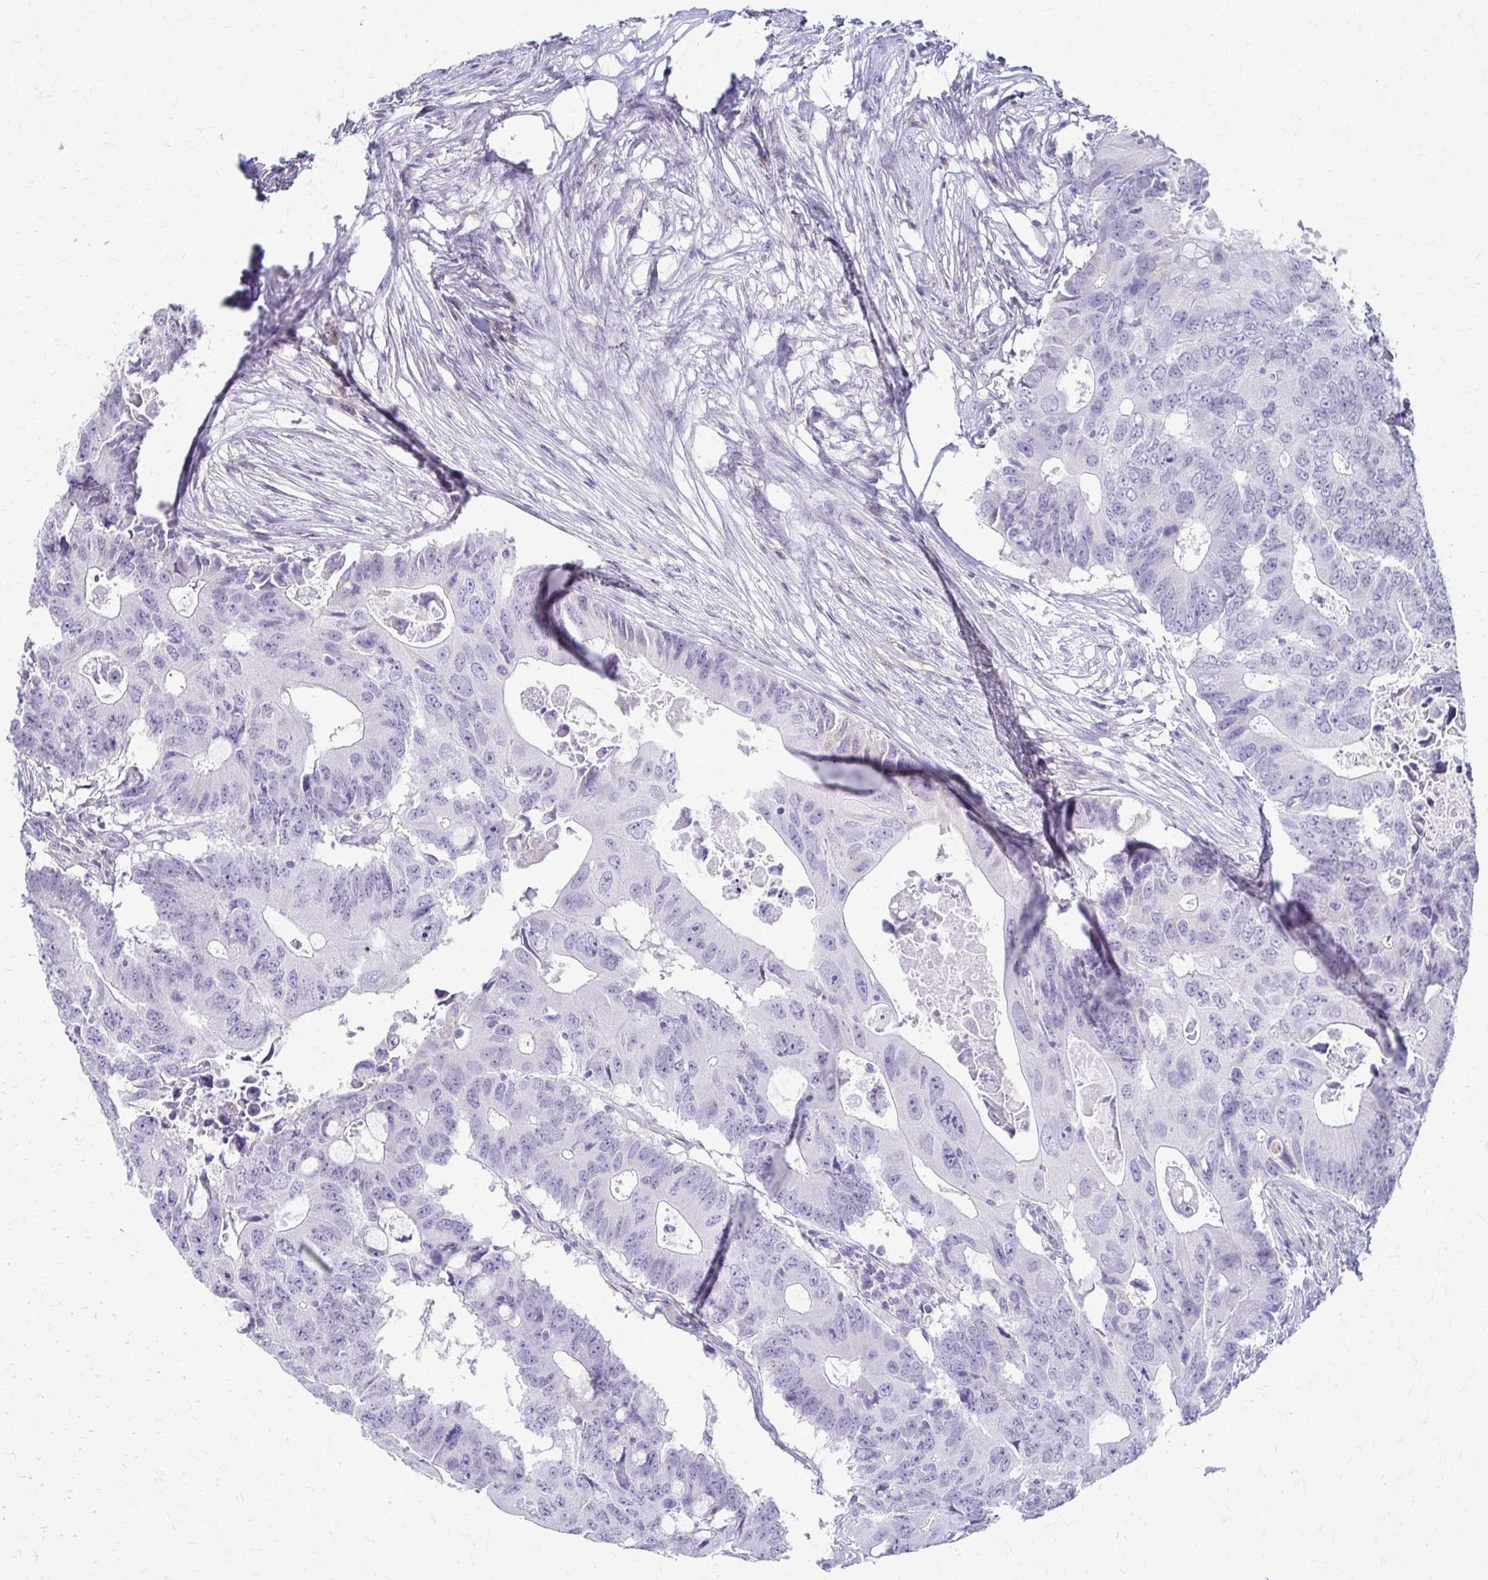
{"staining": {"intensity": "negative", "quantity": "none", "location": "none"}, "tissue": "colorectal cancer", "cell_type": "Tumor cells", "image_type": "cancer", "snomed": [{"axis": "morphology", "description": "Adenocarcinoma, NOS"}, {"axis": "topography", "description": "Colon"}], "caption": "The photomicrograph demonstrates no significant positivity in tumor cells of colorectal adenocarcinoma. The staining is performed using DAB brown chromogen with nuclei counter-stained in using hematoxylin.", "gene": "FCGR2B", "patient": {"sex": "male", "age": 71}}